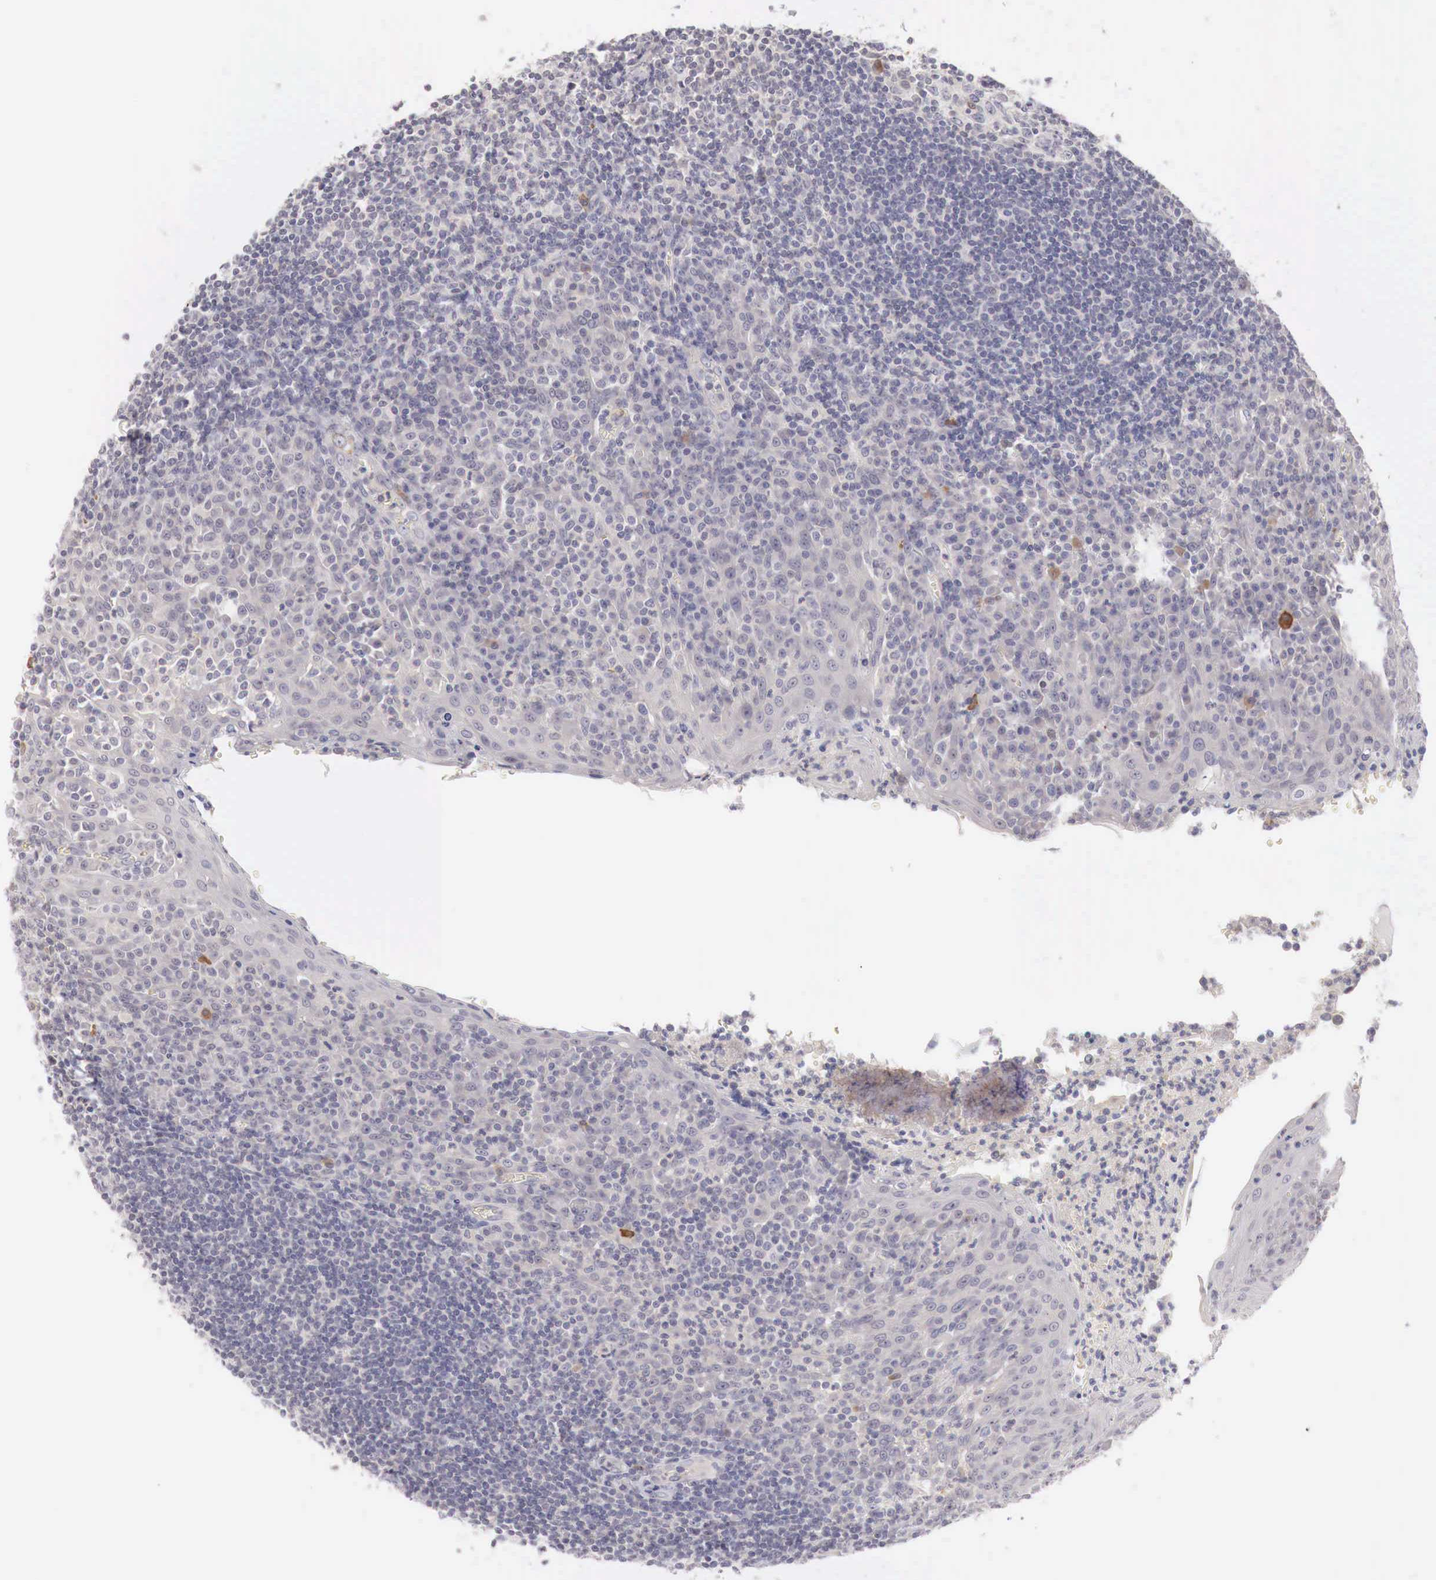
{"staining": {"intensity": "negative", "quantity": "none", "location": "none"}, "tissue": "tonsil", "cell_type": "Germinal center cells", "image_type": "normal", "snomed": [{"axis": "morphology", "description": "Normal tissue, NOS"}, {"axis": "topography", "description": "Tonsil"}], "caption": "Germinal center cells show no significant positivity in normal tonsil. (DAB immunohistochemistry with hematoxylin counter stain).", "gene": "GATA1", "patient": {"sex": "female", "age": 41}}